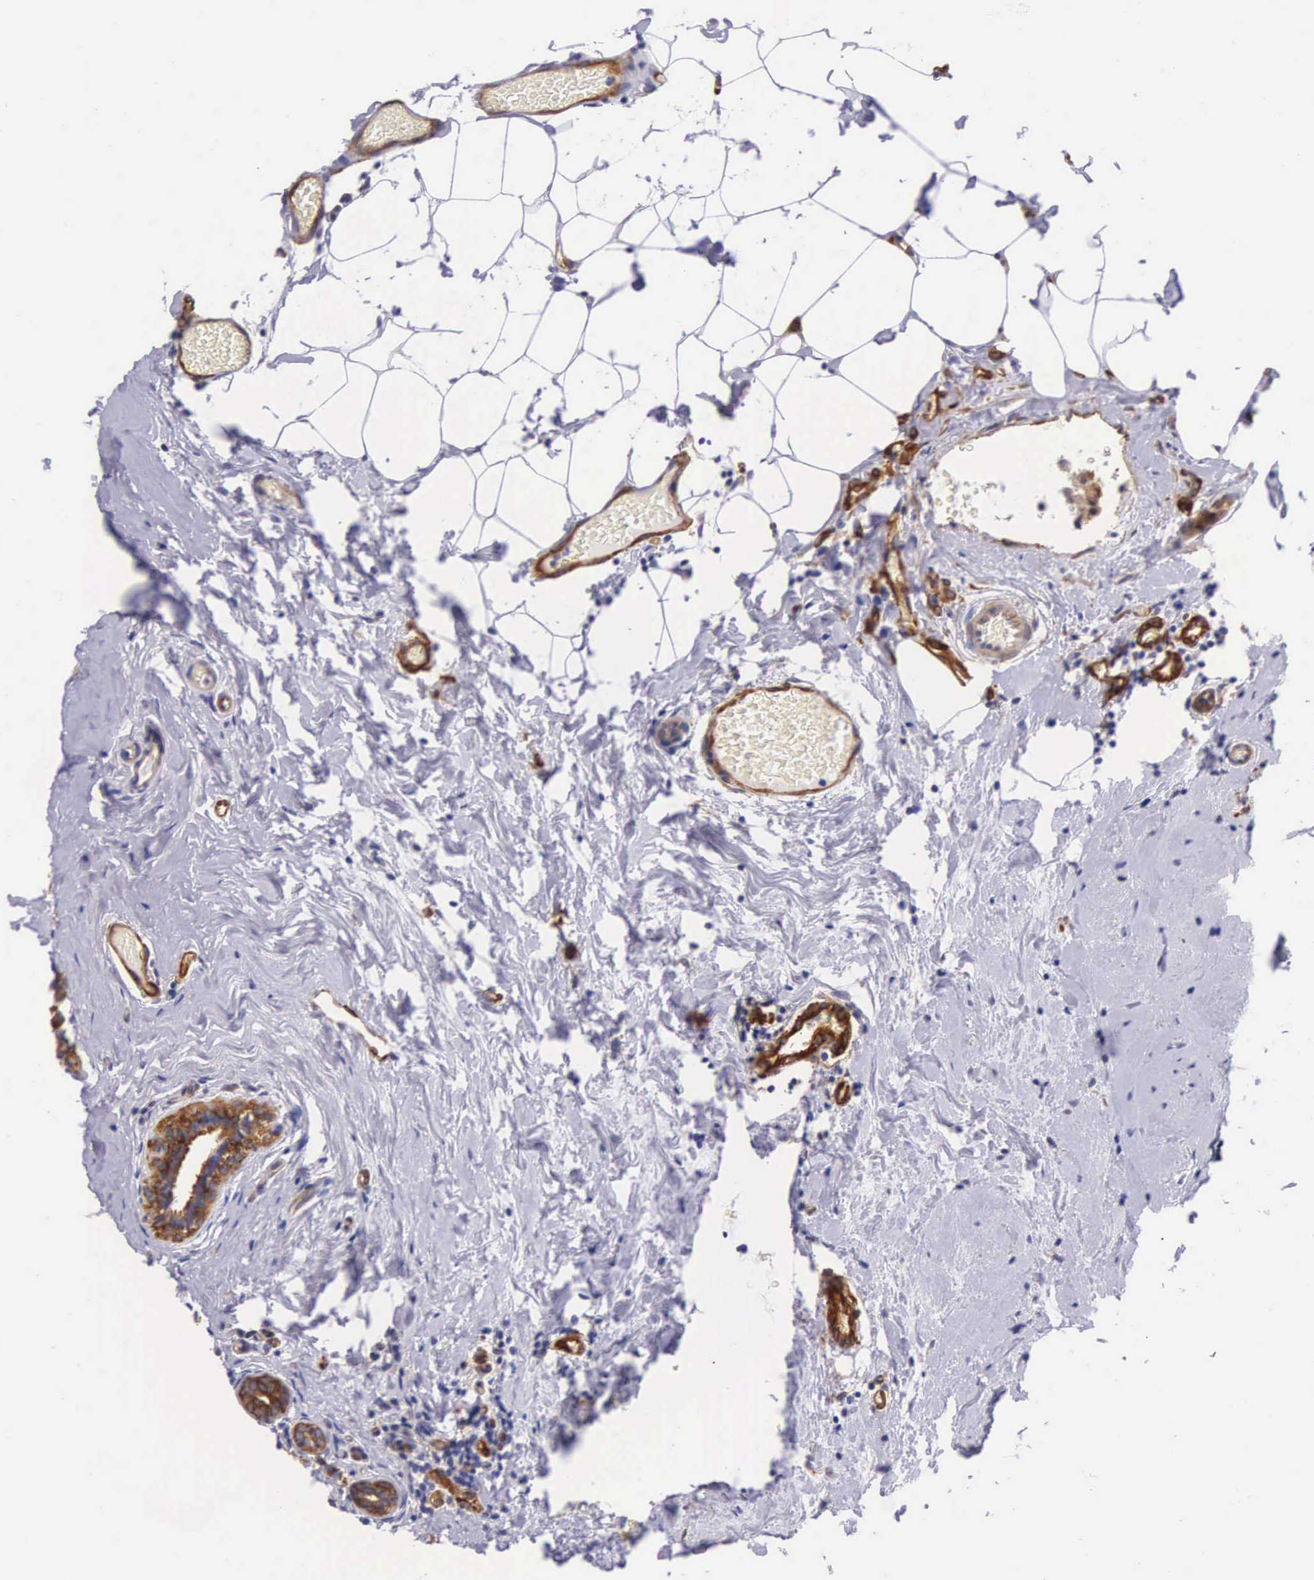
{"staining": {"intensity": "strong", "quantity": ">75%", "location": "cytoplasmic/membranous"}, "tissue": "breast cancer", "cell_type": "Tumor cells", "image_type": "cancer", "snomed": [{"axis": "morphology", "description": "Duct carcinoma"}, {"axis": "topography", "description": "Breast"}], "caption": "Human breast cancer (invasive ductal carcinoma) stained with a protein marker reveals strong staining in tumor cells.", "gene": "BCAR1", "patient": {"sex": "female", "age": 45}}